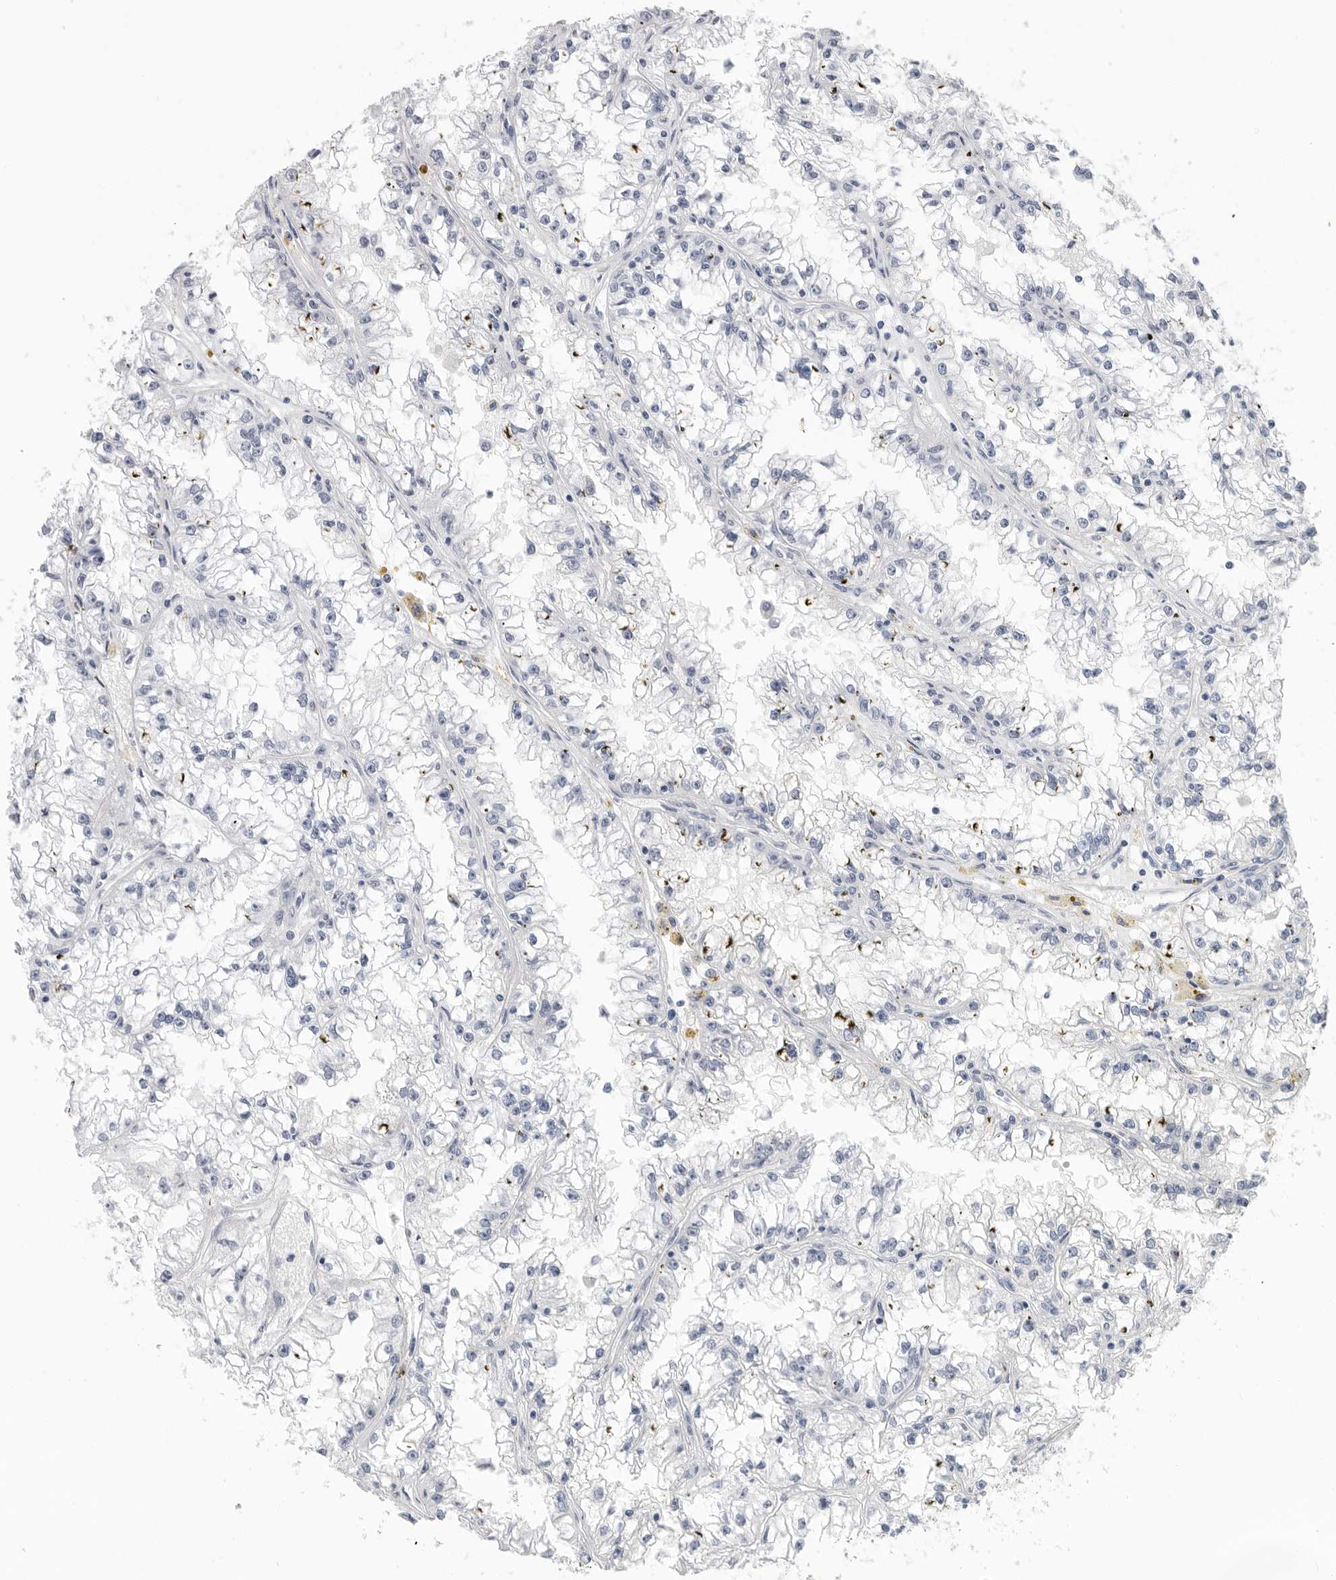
{"staining": {"intensity": "negative", "quantity": "none", "location": "none"}, "tissue": "renal cancer", "cell_type": "Tumor cells", "image_type": "cancer", "snomed": [{"axis": "morphology", "description": "Adenocarcinoma, NOS"}, {"axis": "topography", "description": "Kidney"}], "caption": "The photomicrograph shows no significant positivity in tumor cells of renal cancer.", "gene": "ARHGEF10", "patient": {"sex": "male", "age": 56}}